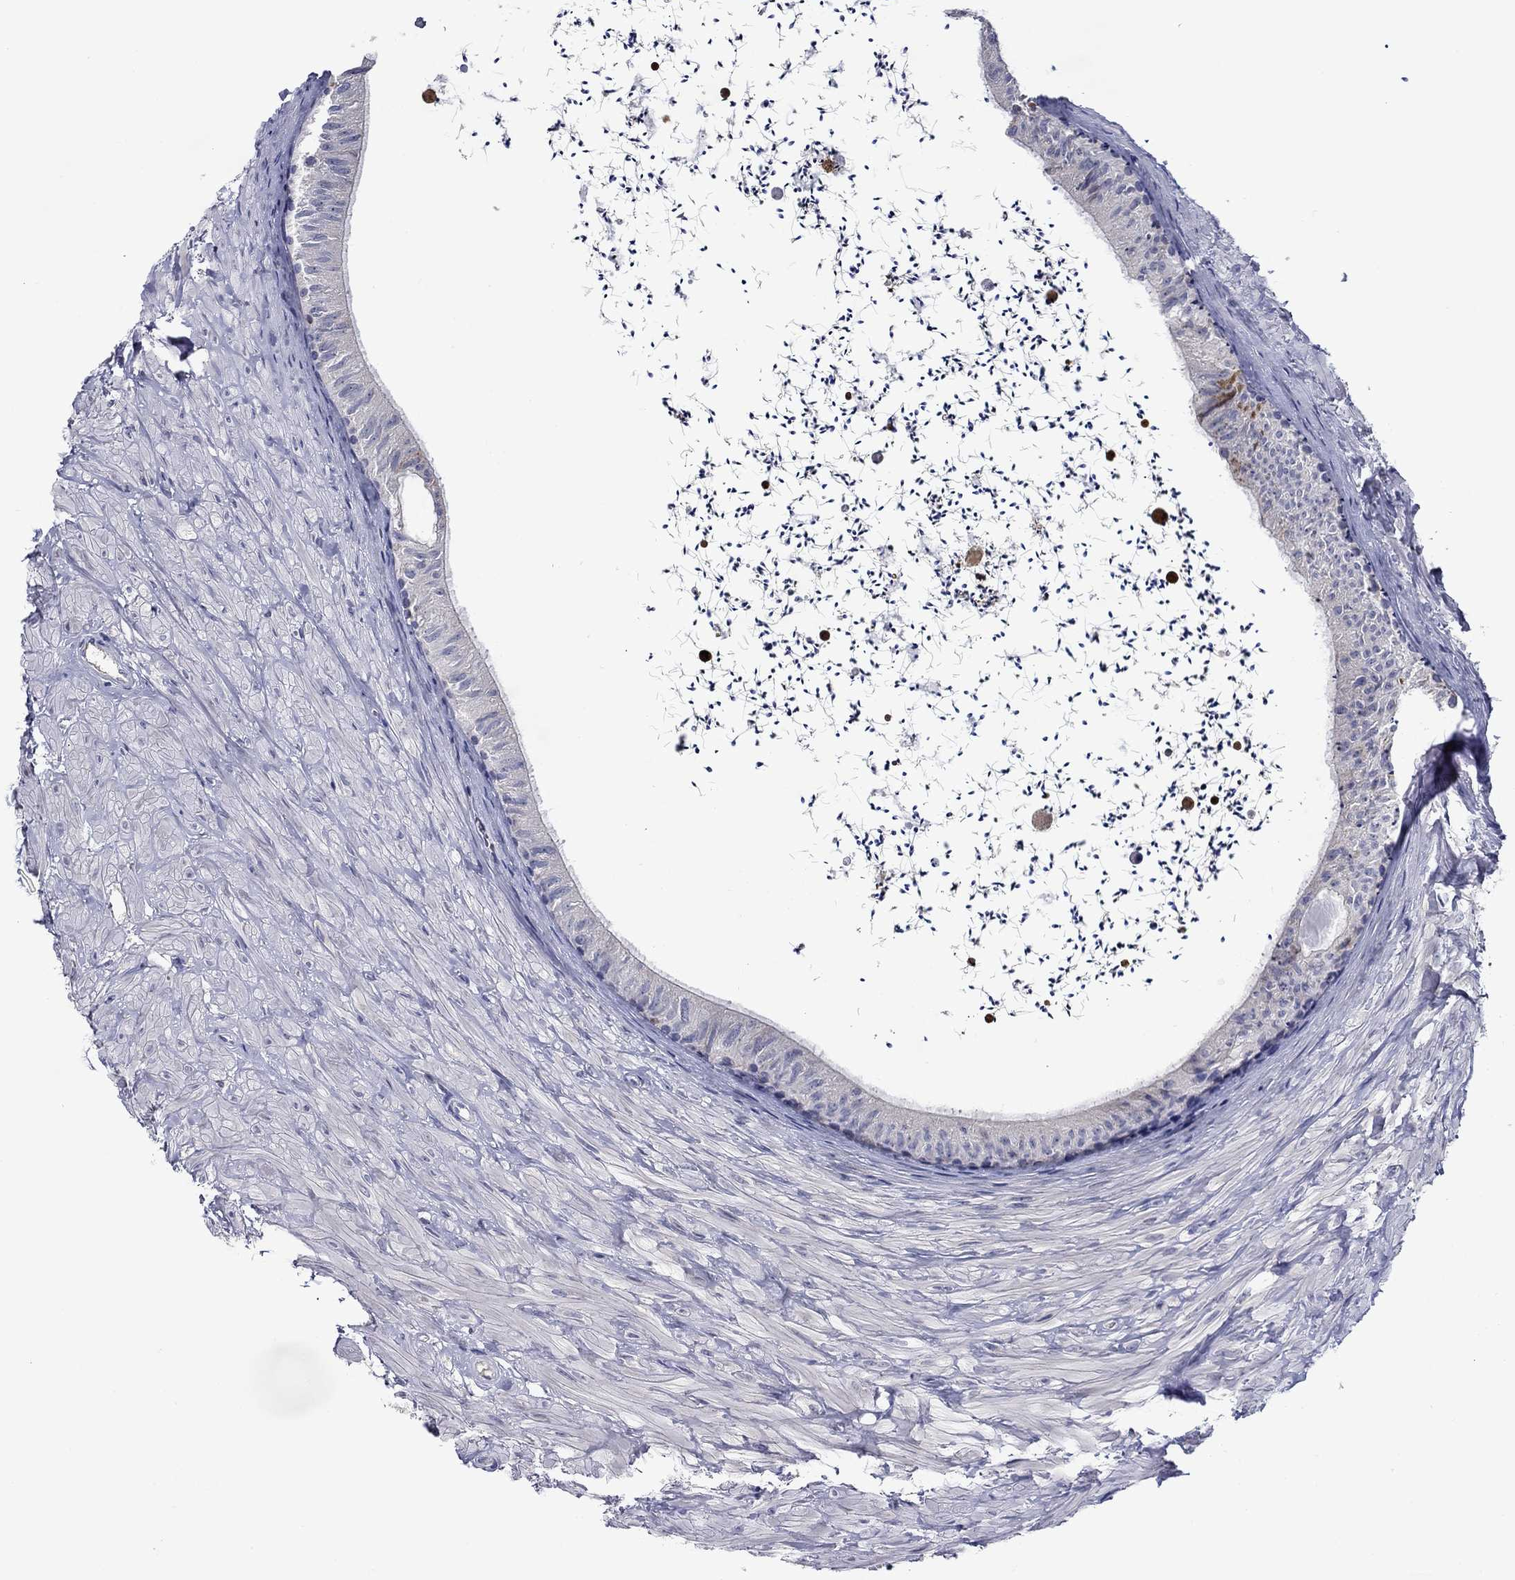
{"staining": {"intensity": "strong", "quantity": "<25%", "location": "cytoplasmic/membranous"}, "tissue": "epididymis", "cell_type": "Glandular cells", "image_type": "normal", "snomed": [{"axis": "morphology", "description": "Normal tissue, NOS"}, {"axis": "topography", "description": "Epididymis"}], "caption": "The histopathology image displays immunohistochemical staining of unremarkable epididymis. There is strong cytoplasmic/membranous positivity is appreciated in approximately <25% of glandular cells.", "gene": "SPATA7", "patient": {"sex": "male", "age": 32}}